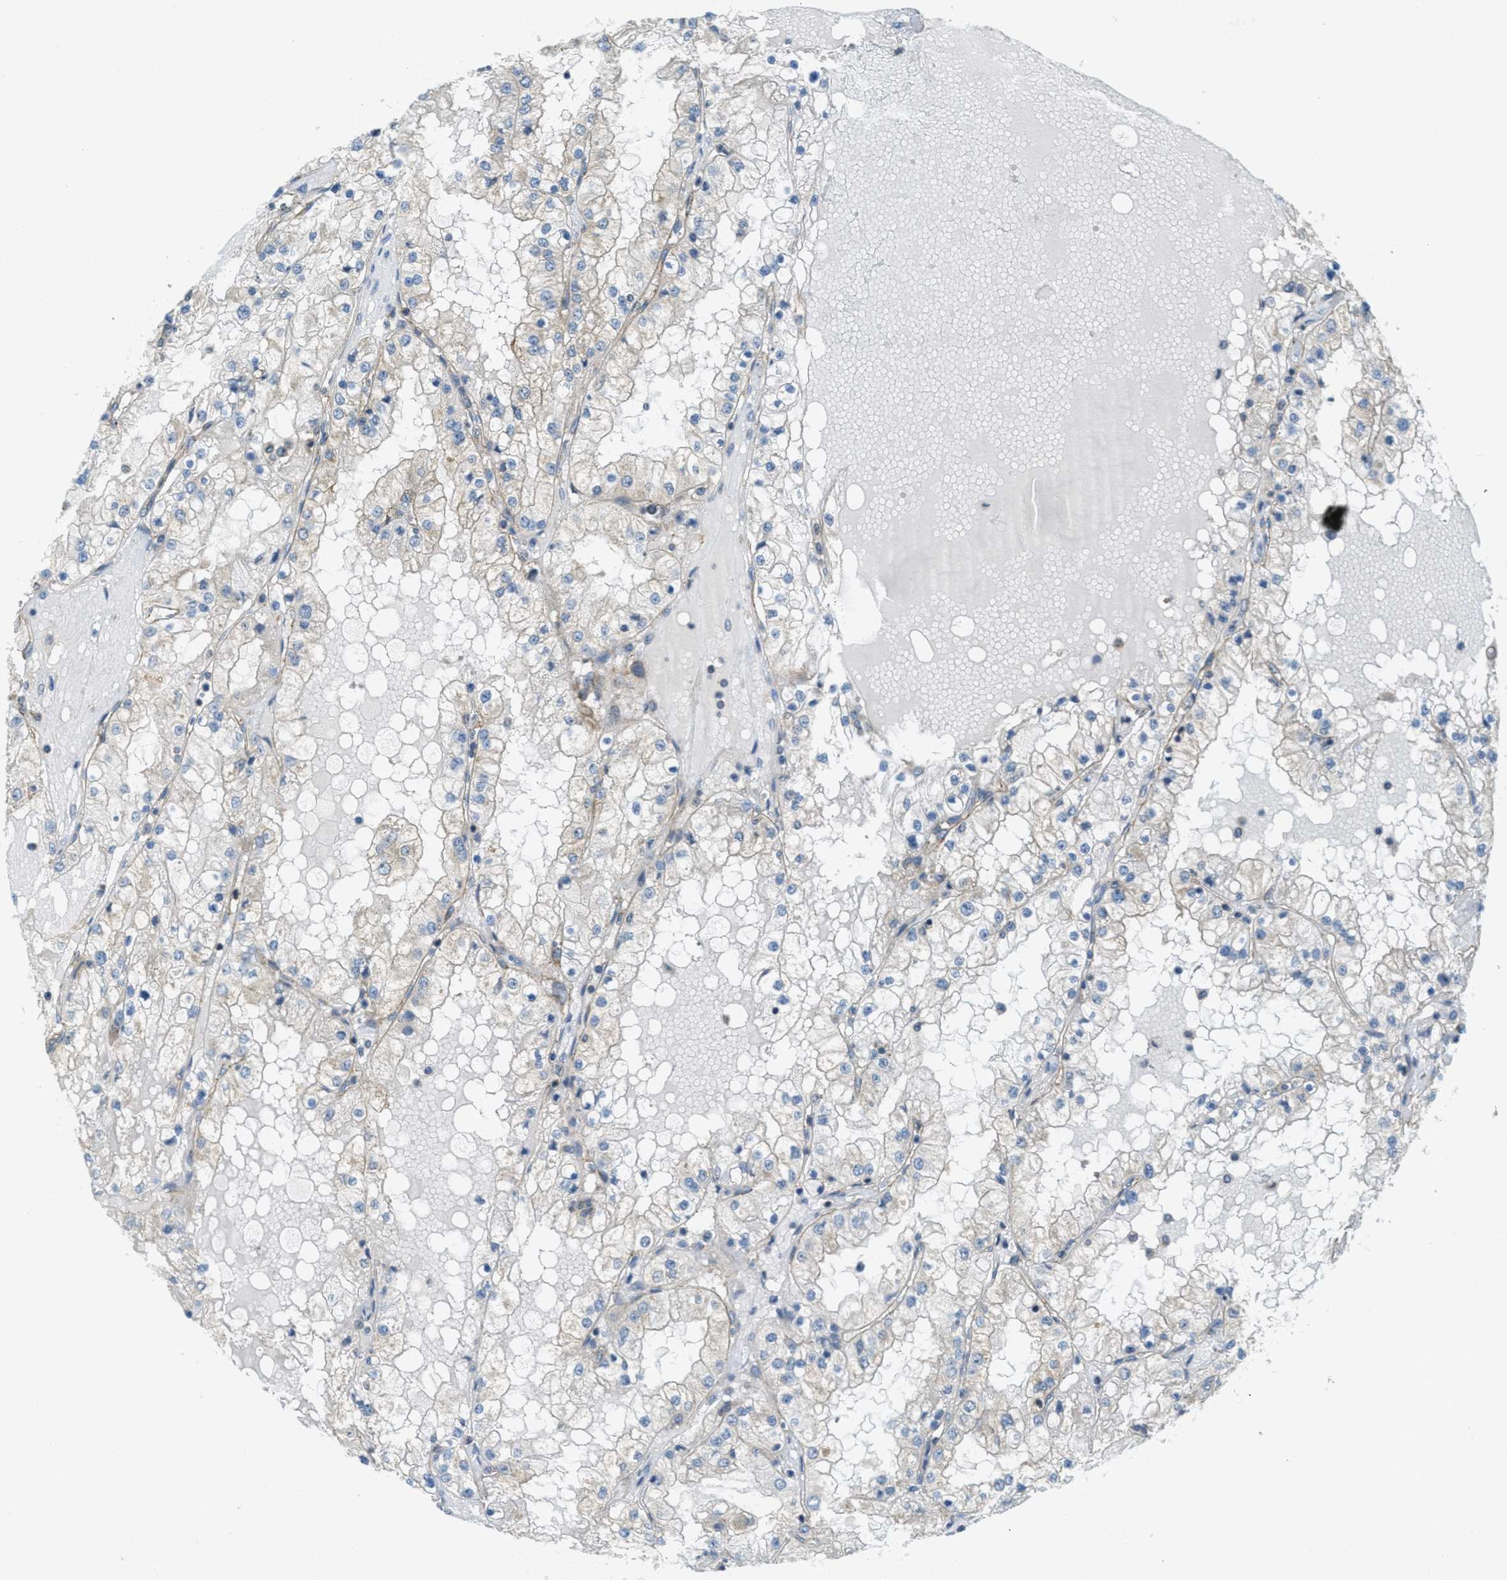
{"staining": {"intensity": "negative", "quantity": "none", "location": "none"}, "tissue": "renal cancer", "cell_type": "Tumor cells", "image_type": "cancer", "snomed": [{"axis": "morphology", "description": "Adenocarcinoma, NOS"}, {"axis": "topography", "description": "Kidney"}], "caption": "High power microscopy histopathology image of an immunohistochemistry (IHC) photomicrograph of adenocarcinoma (renal), revealing no significant positivity in tumor cells.", "gene": "JCAD", "patient": {"sex": "male", "age": 68}}